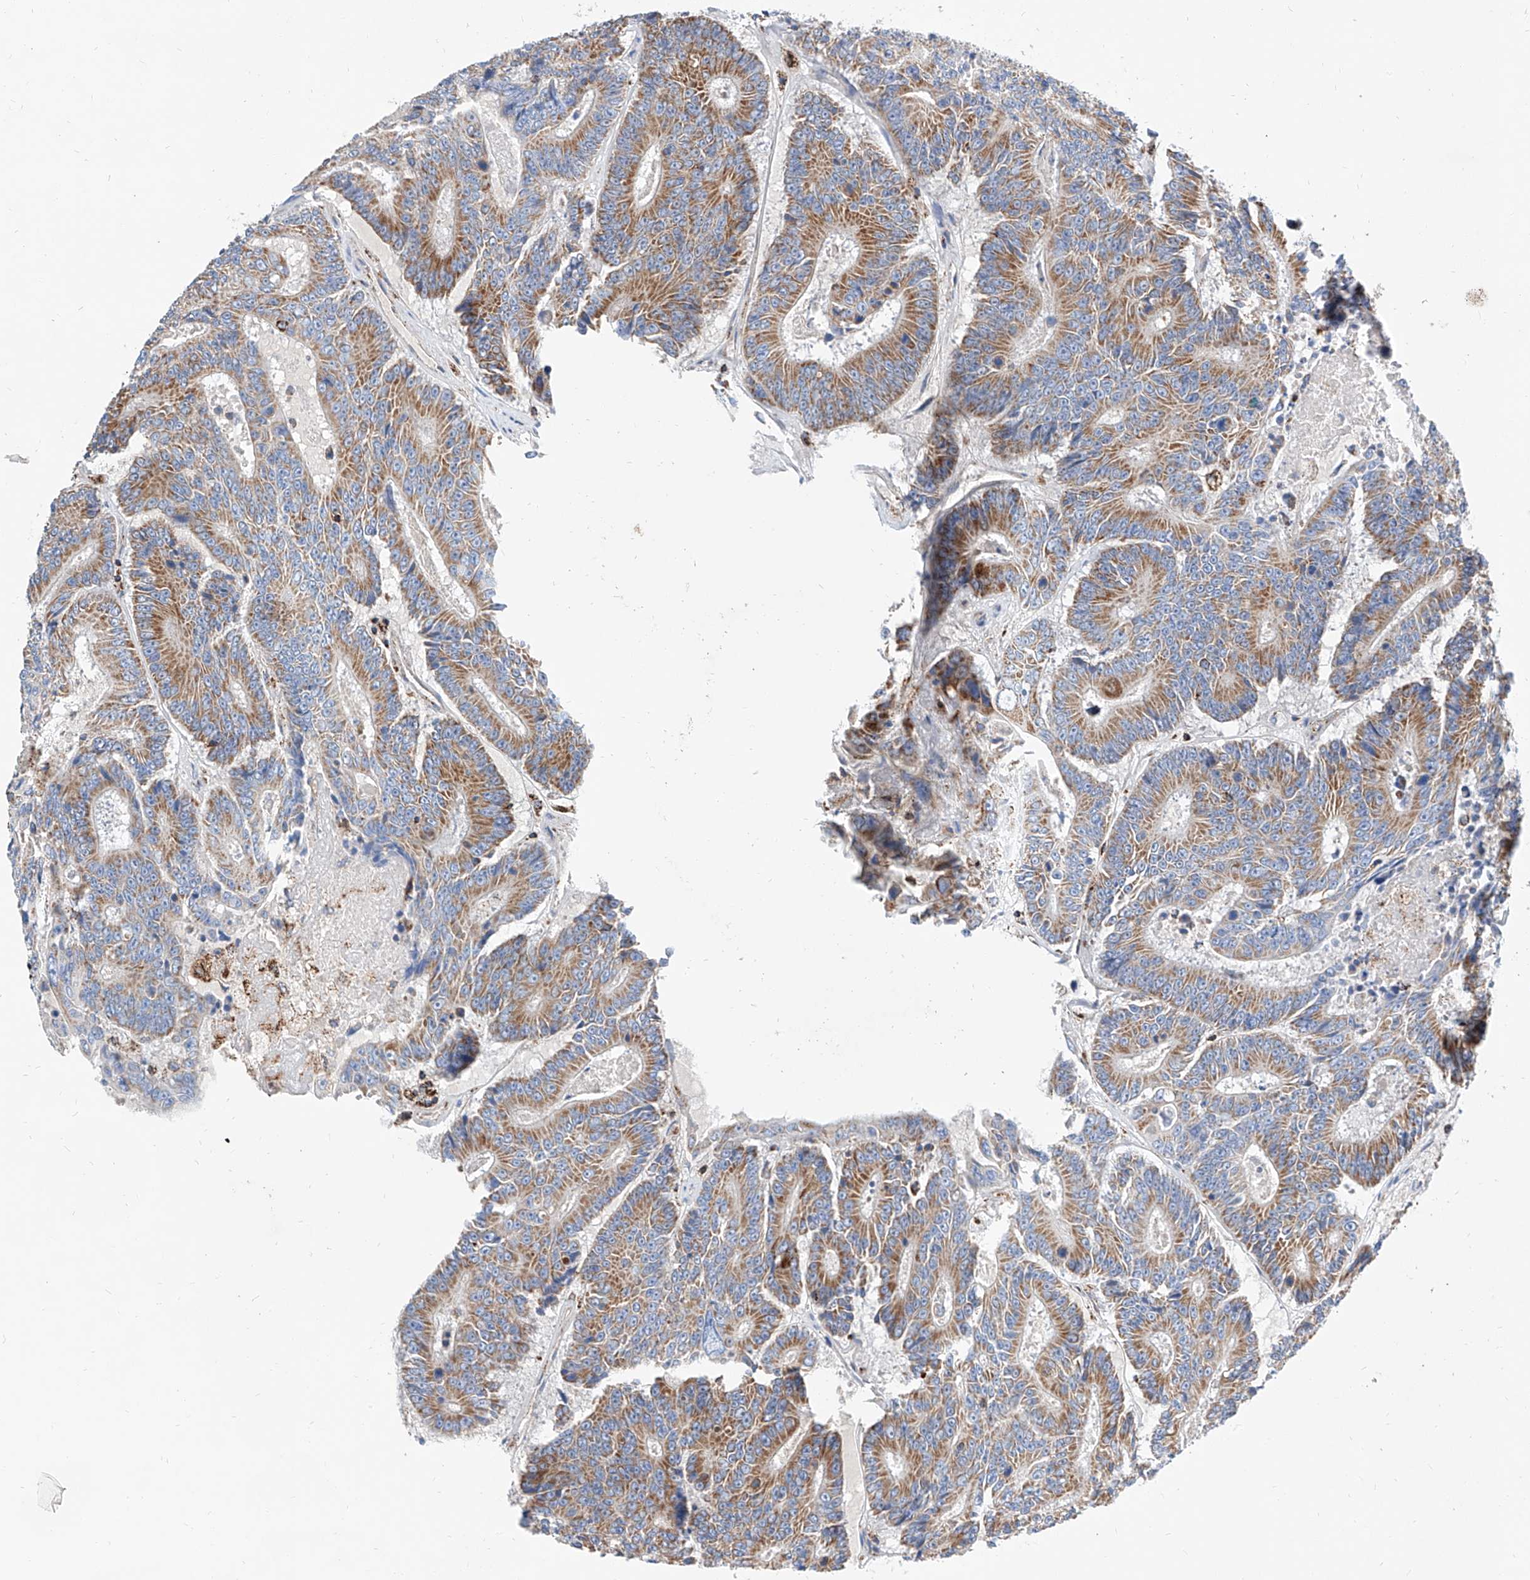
{"staining": {"intensity": "moderate", "quantity": ">75%", "location": "cytoplasmic/membranous"}, "tissue": "colorectal cancer", "cell_type": "Tumor cells", "image_type": "cancer", "snomed": [{"axis": "morphology", "description": "Adenocarcinoma, NOS"}, {"axis": "topography", "description": "Colon"}], "caption": "Moderate cytoplasmic/membranous protein staining is present in about >75% of tumor cells in colorectal cancer. (Stains: DAB in brown, nuclei in blue, Microscopy: brightfield microscopy at high magnification).", "gene": "CPNE5", "patient": {"sex": "male", "age": 83}}